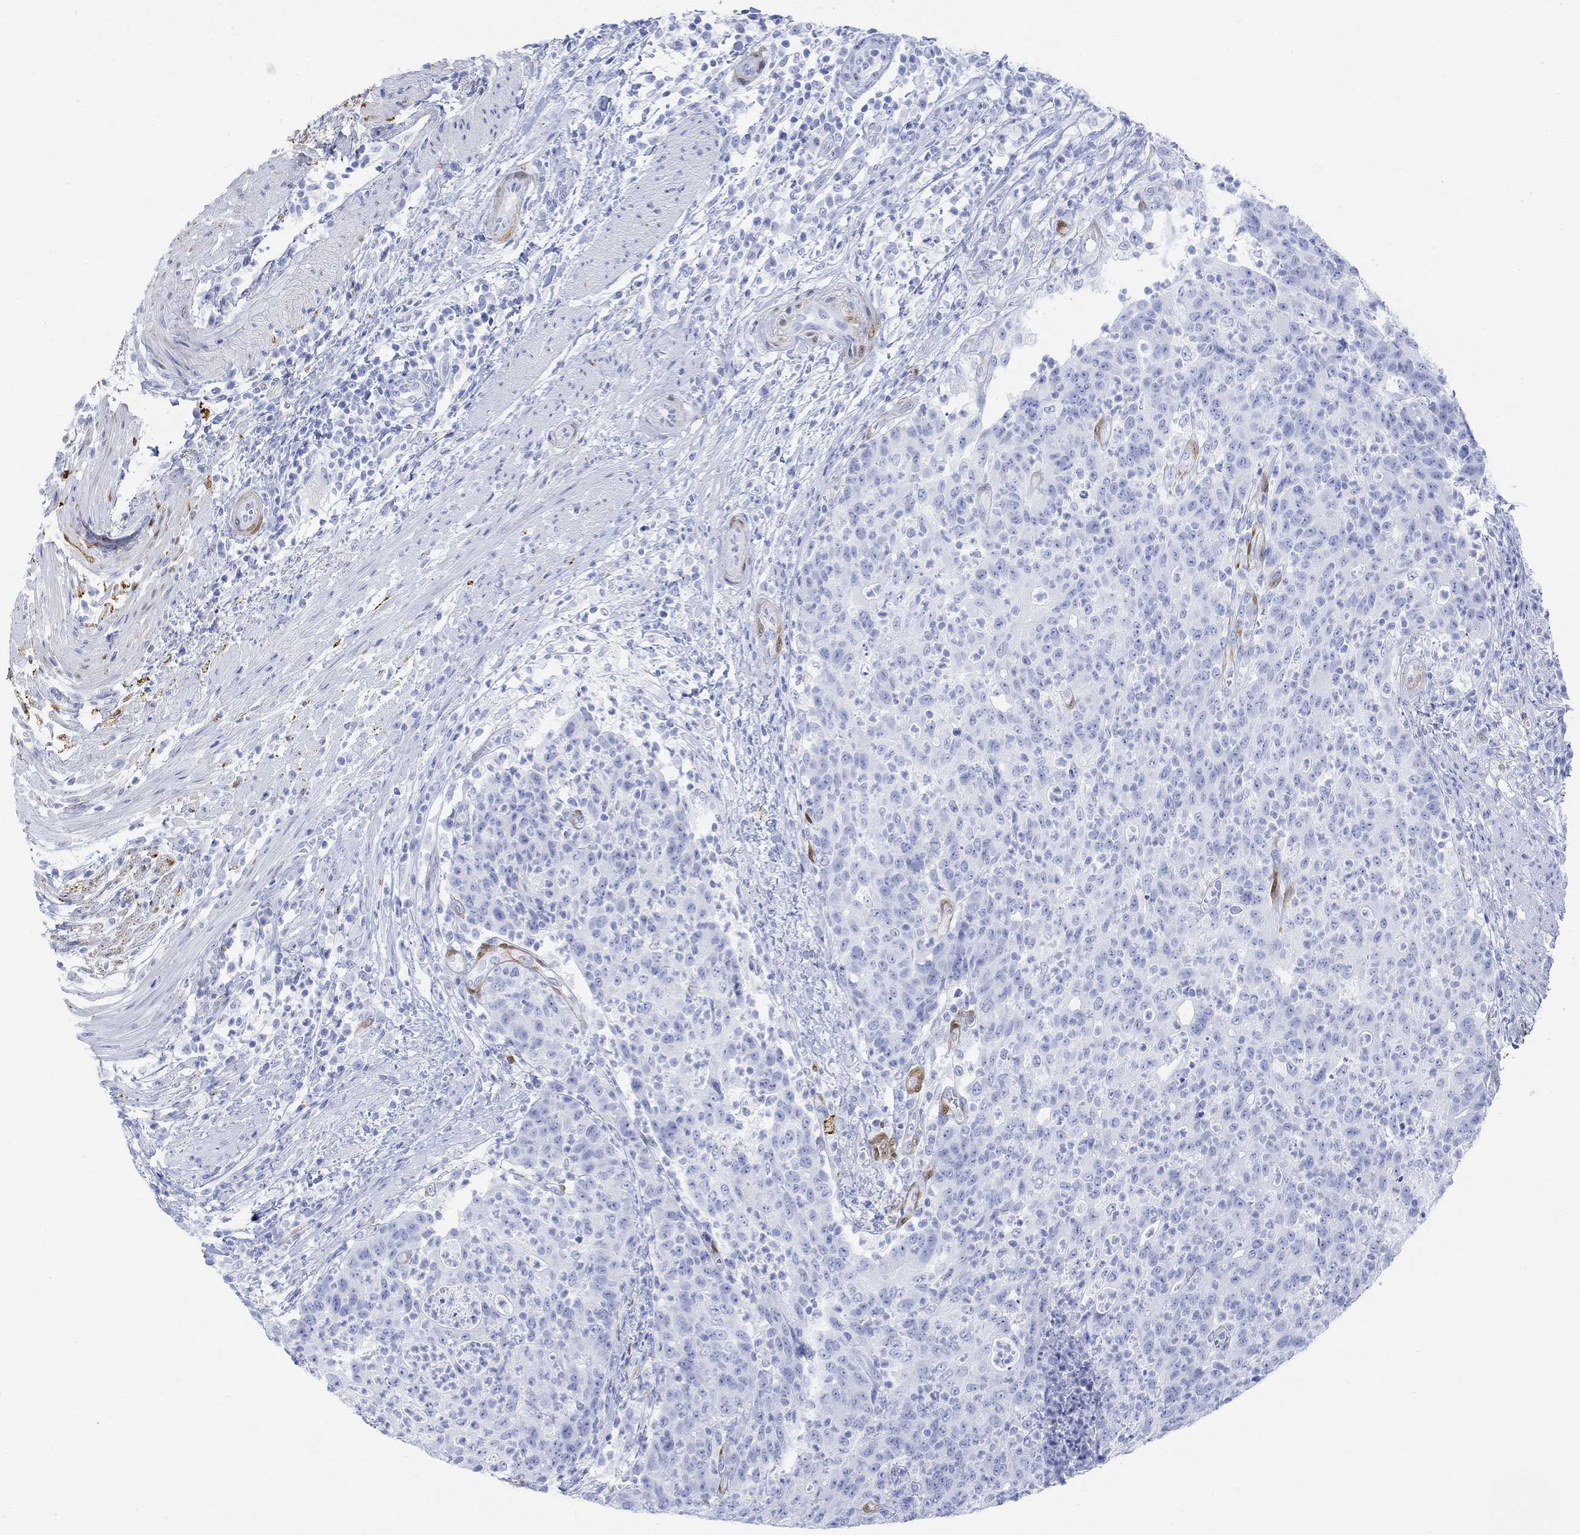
{"staining": {"intensity": "negative", "quantity": "none", "location": "none"}, "tissue": "colorectal cancer", "cell_type": "Tumor cells", "image_type": "cancer", "snomed": [{"axis": "morphology", "description": "Adenocarcinoma, NOS"}, {"axis": "topography", "description": "Colon"}], "caption": "Image shows no significant protein staining in tumor cells of colorectal cancer (adenocarcinoma). (DAB (3,3'-diaminobenzidine) immunohistochemistry, high magnification).", "gene": "TPPP3", "patient": {"sex": "male", "age": 70}}